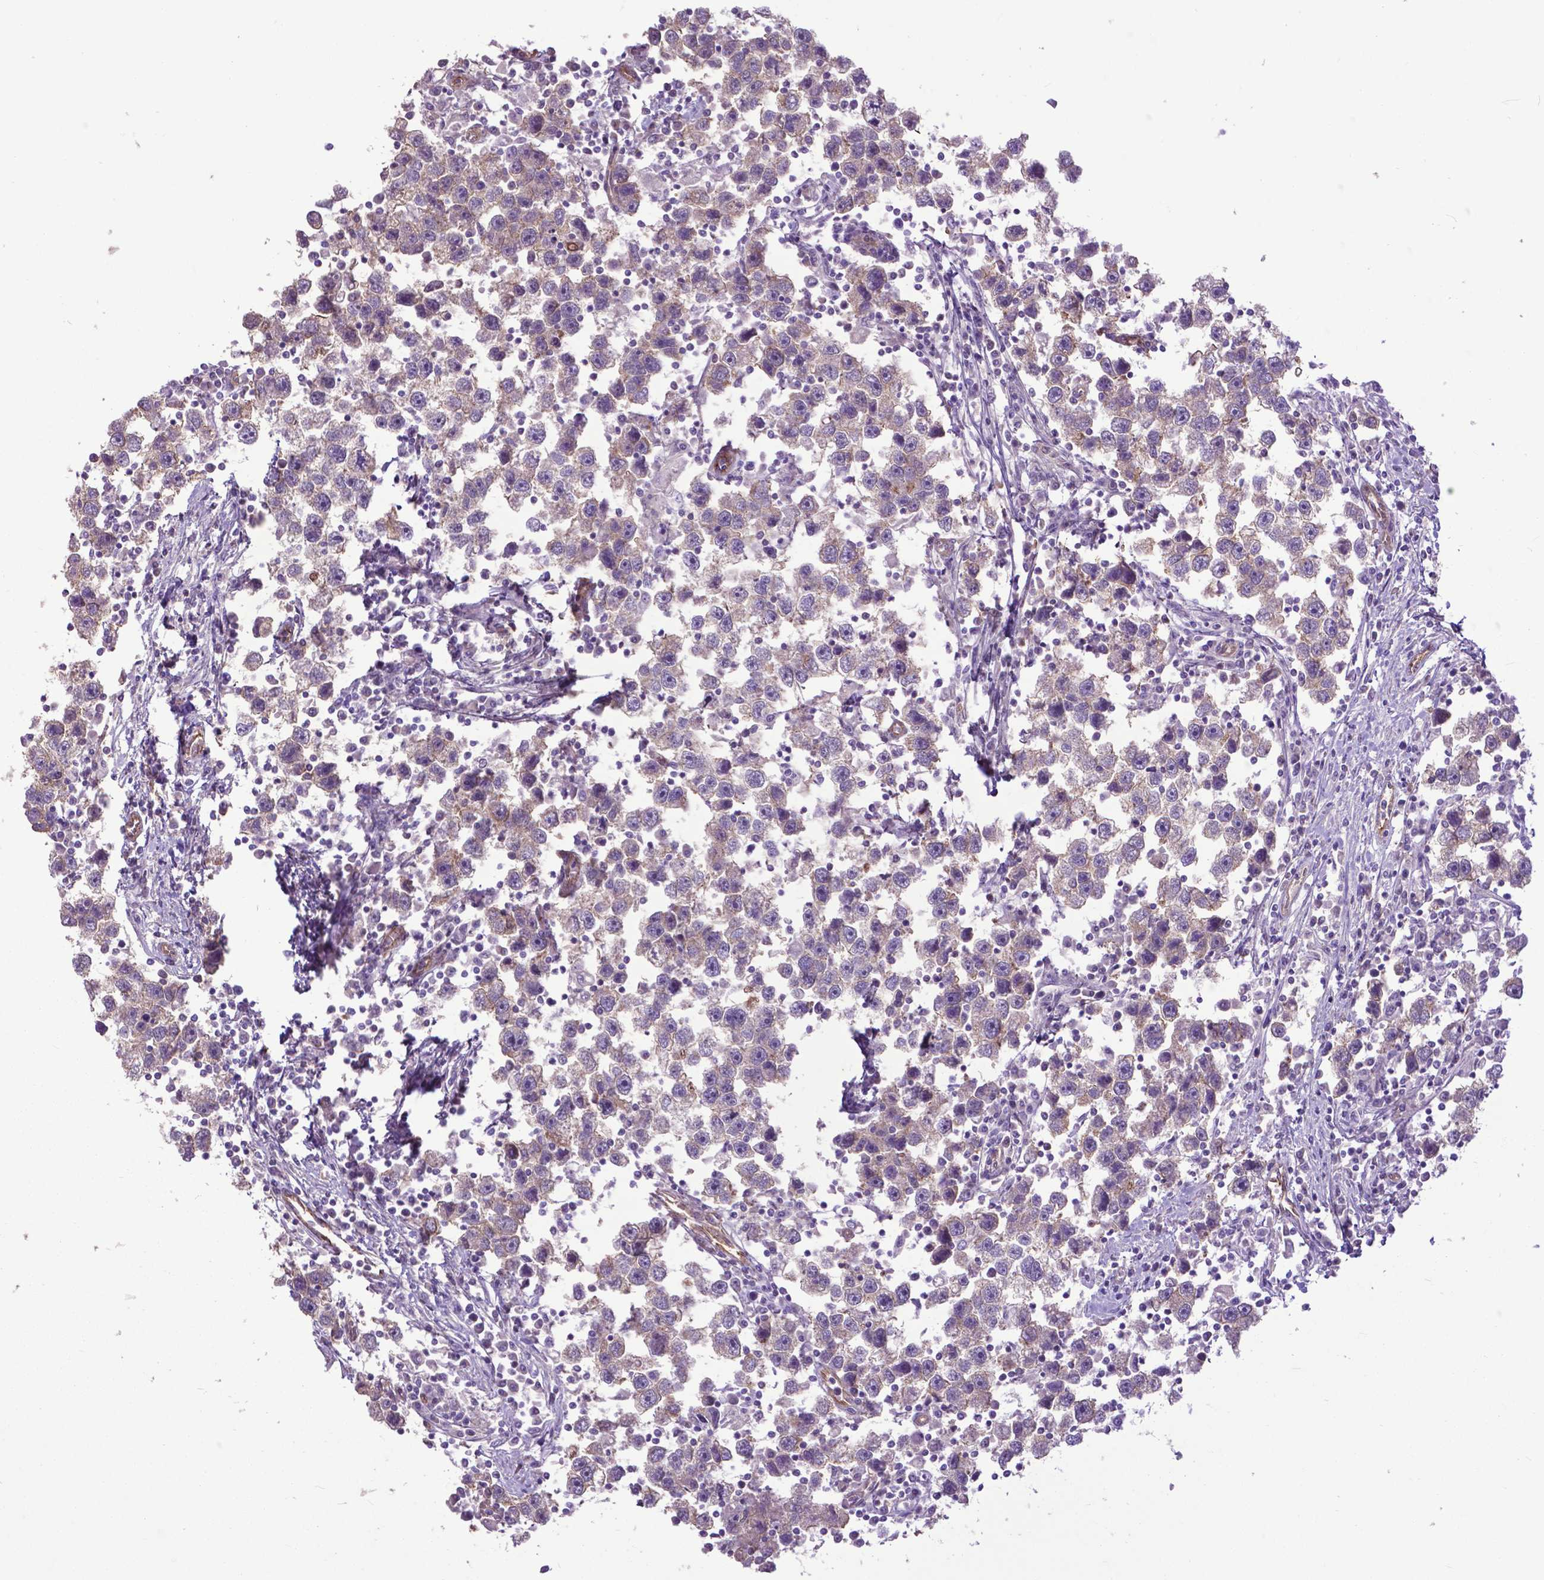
{"staining": {"intensity": "weak", "quantity": "25%-75%", "location": "cytoplasmic/membranous"}, "tissue": "testis cancer", "cell_type": "Tumor cells", "image_type": "cancer", "snomed": [{"axis": "morphology", "description": "Seminoma, NOS"}, {"axis": "topography", "description": "Testis"}], "caption": "Seminoma (testis) tissue shows weak cytoplasmic/membranous positivity in about 25%-75% of tumor cells, visualized by immunohistochemistry.", "gene": "PDLIM1", "patient": {"sex": "male", "age": 30}}